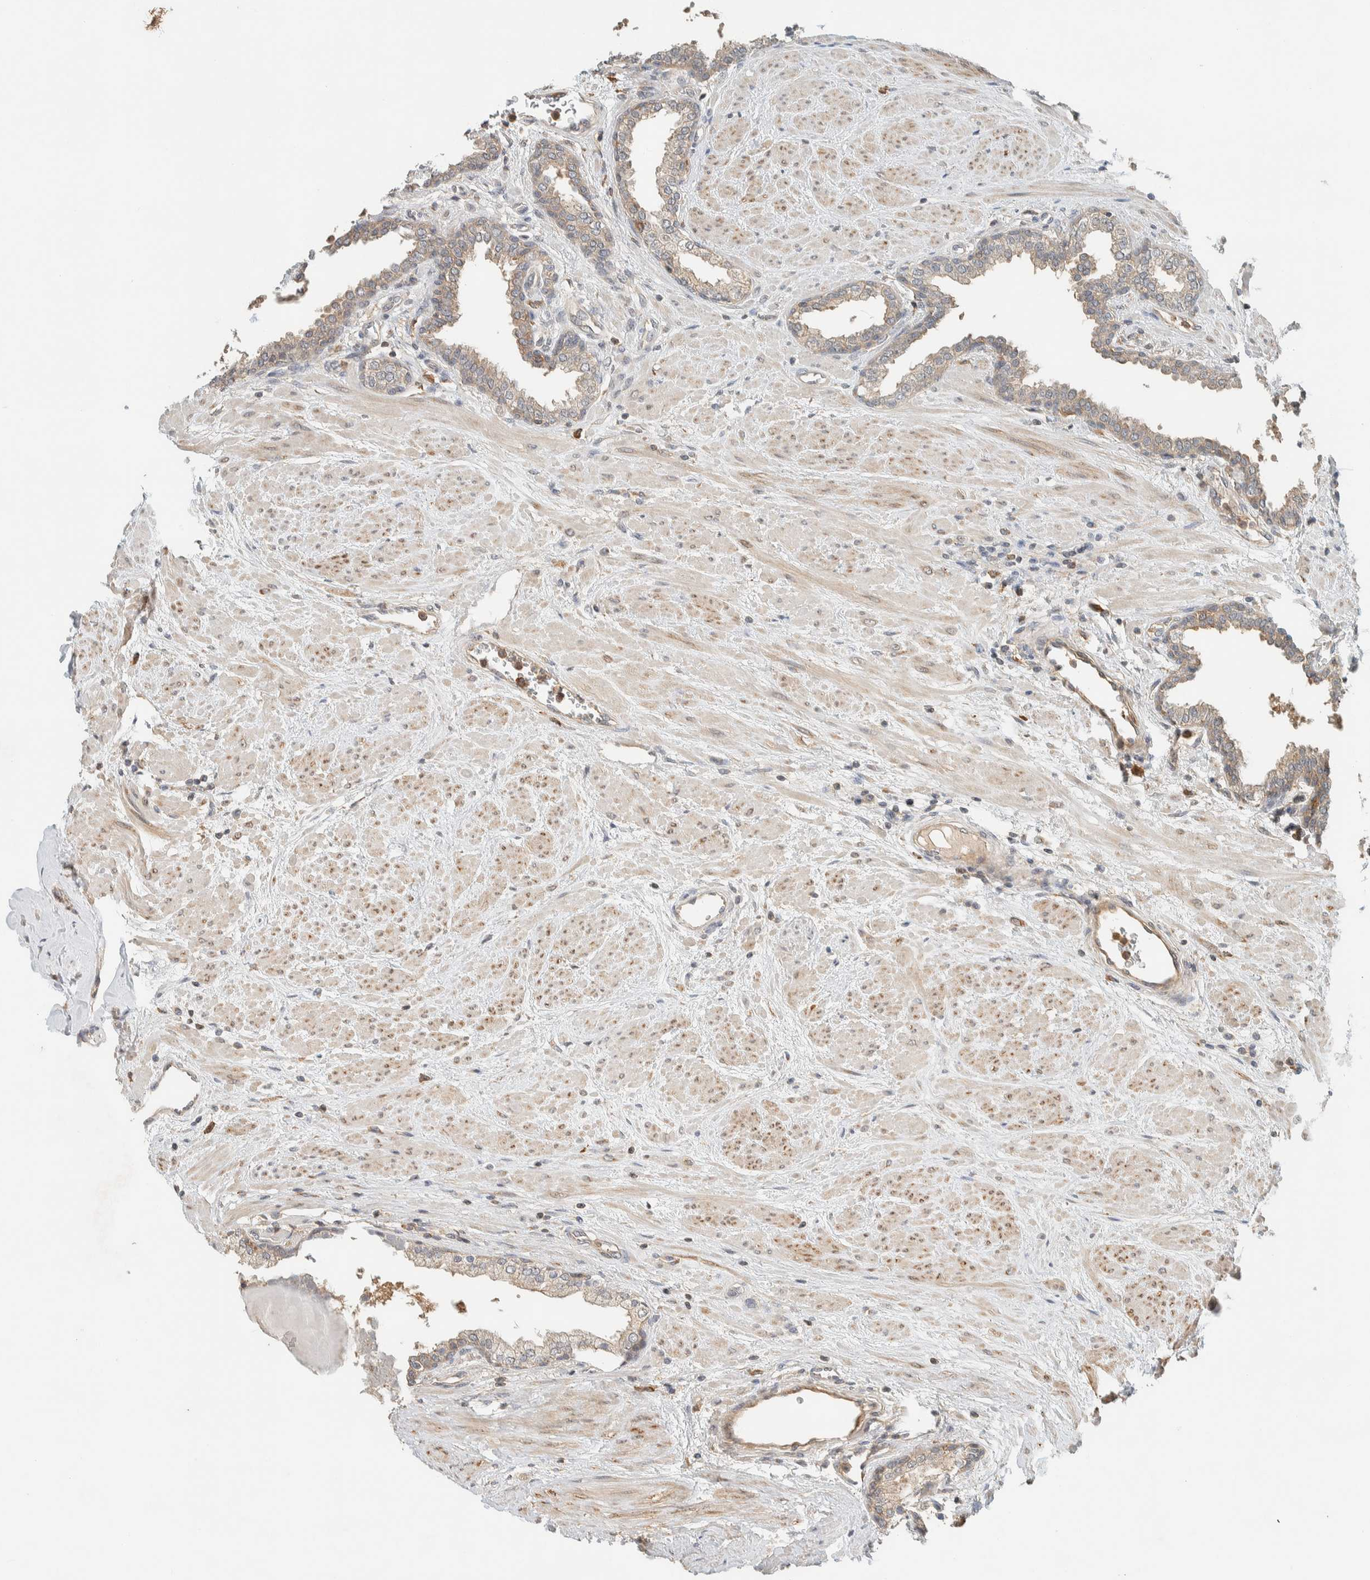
{"staining": {"intensity": "weak", "quantity": ">75%", "location": "cytoplasmic/membranous"}, "tissue": "prostate", "cell_type": "Glandular cells", "image_type": "normal", "snomed": [{"axis": "morphology", "description": "Normal tissue, NOS"}, {"axis": "topography", "description": "Prostate"}], "caption": "Protein analysis of normal prostate reveals weak cytoplasmic/membranous staining in approximately >75% of glandular cells. (Stains: DAB in brown, nuclei in blue, Microscopy: brightfield microscopy at high magnification).", "gene": "RAB11FIP1", "patient": {"sex": "male", "age": 51}}